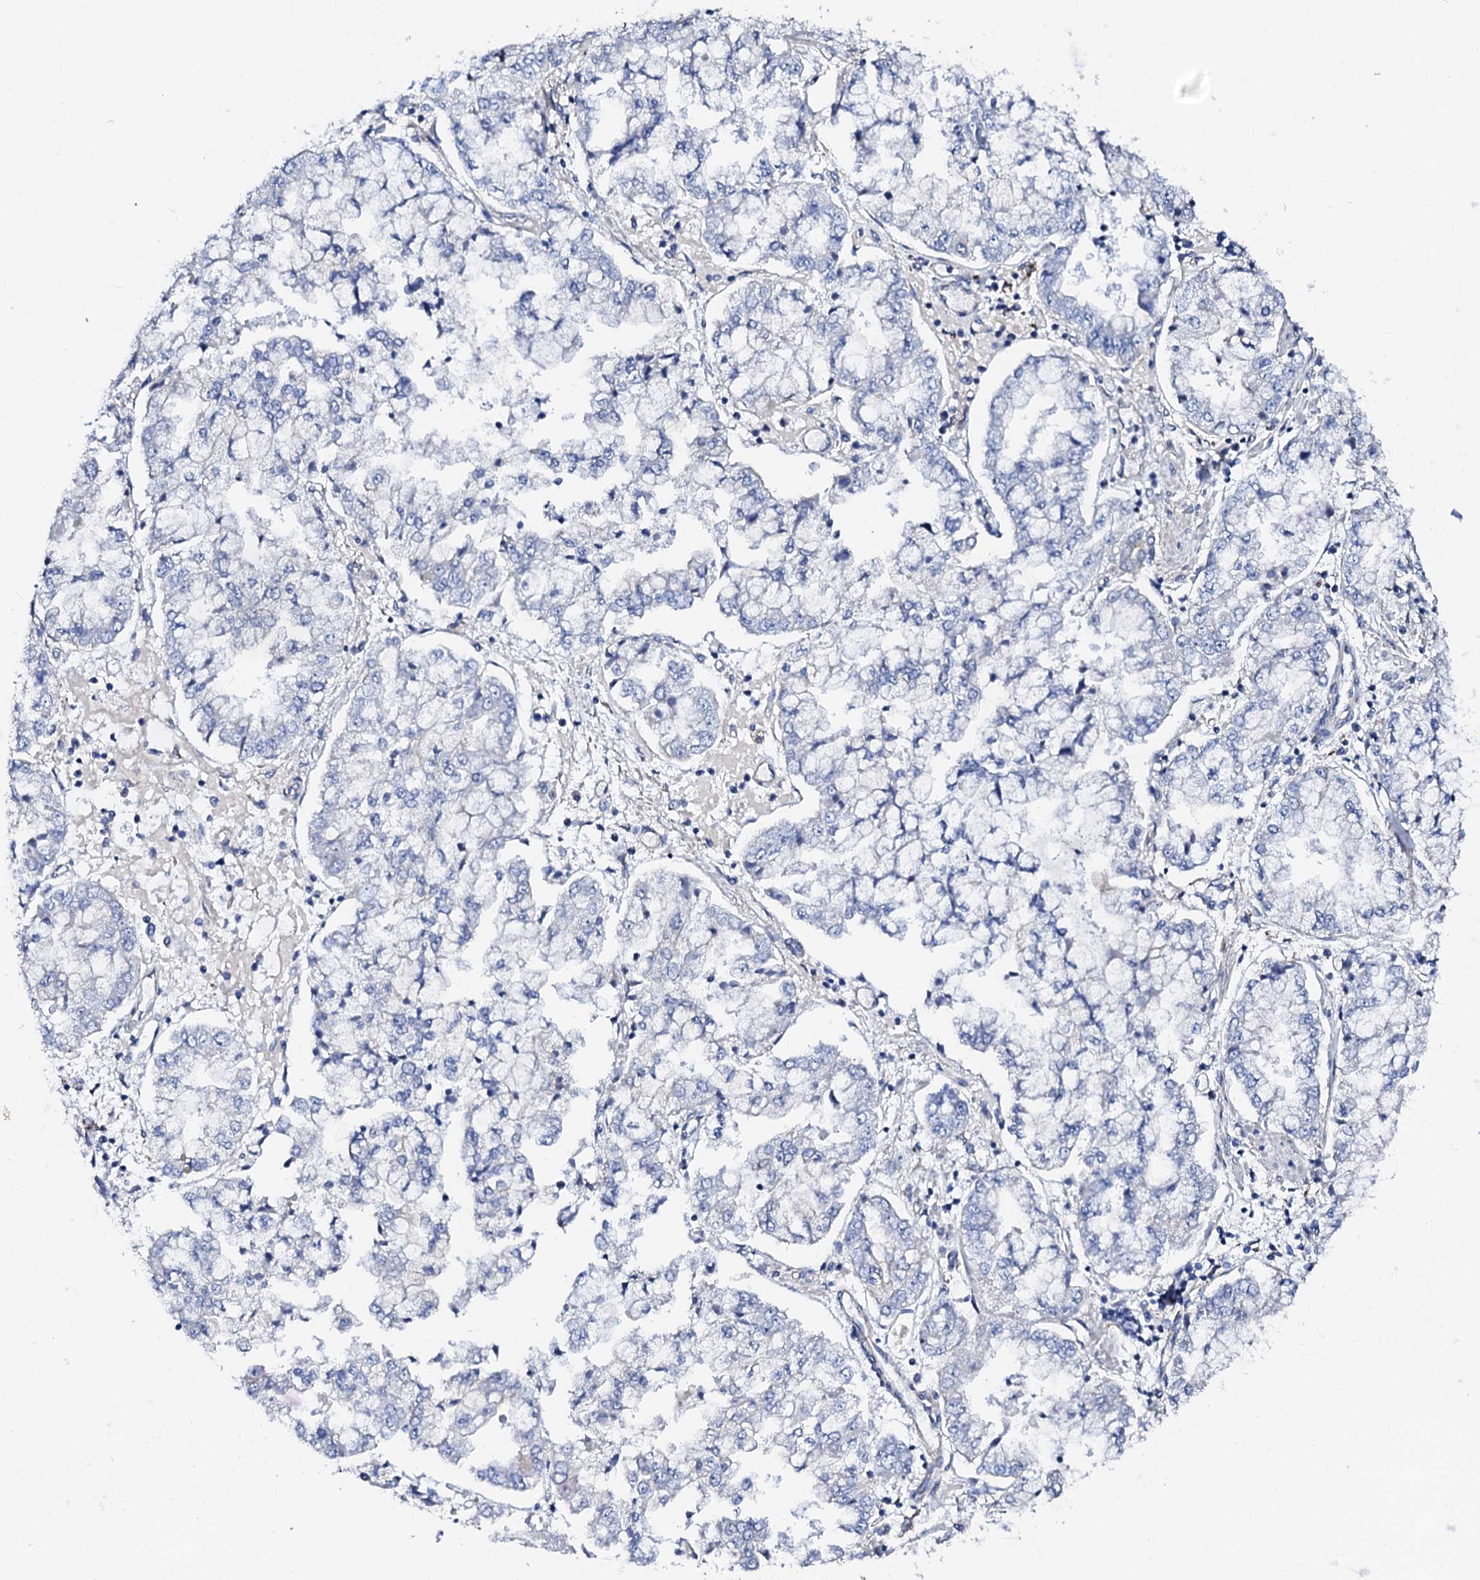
{"staining": {"intensity": "negative", "quantity": "none", "location": "none"}, "tissue": "stomach cancer", "cell_type": "Tumor cells", "image_type": "cancer", "snomed": [{"axis": "morphology", "description": "Adenocarcinoma, NOS"}, {"axis": "topography", "description": "Stomach"}], "caption": "A micrograph of stomach cancer stained for a protein reveals no brown staining in tumor cells.", "gene": "KLHL32", "patient": {"sex": "male", "age": 76}}